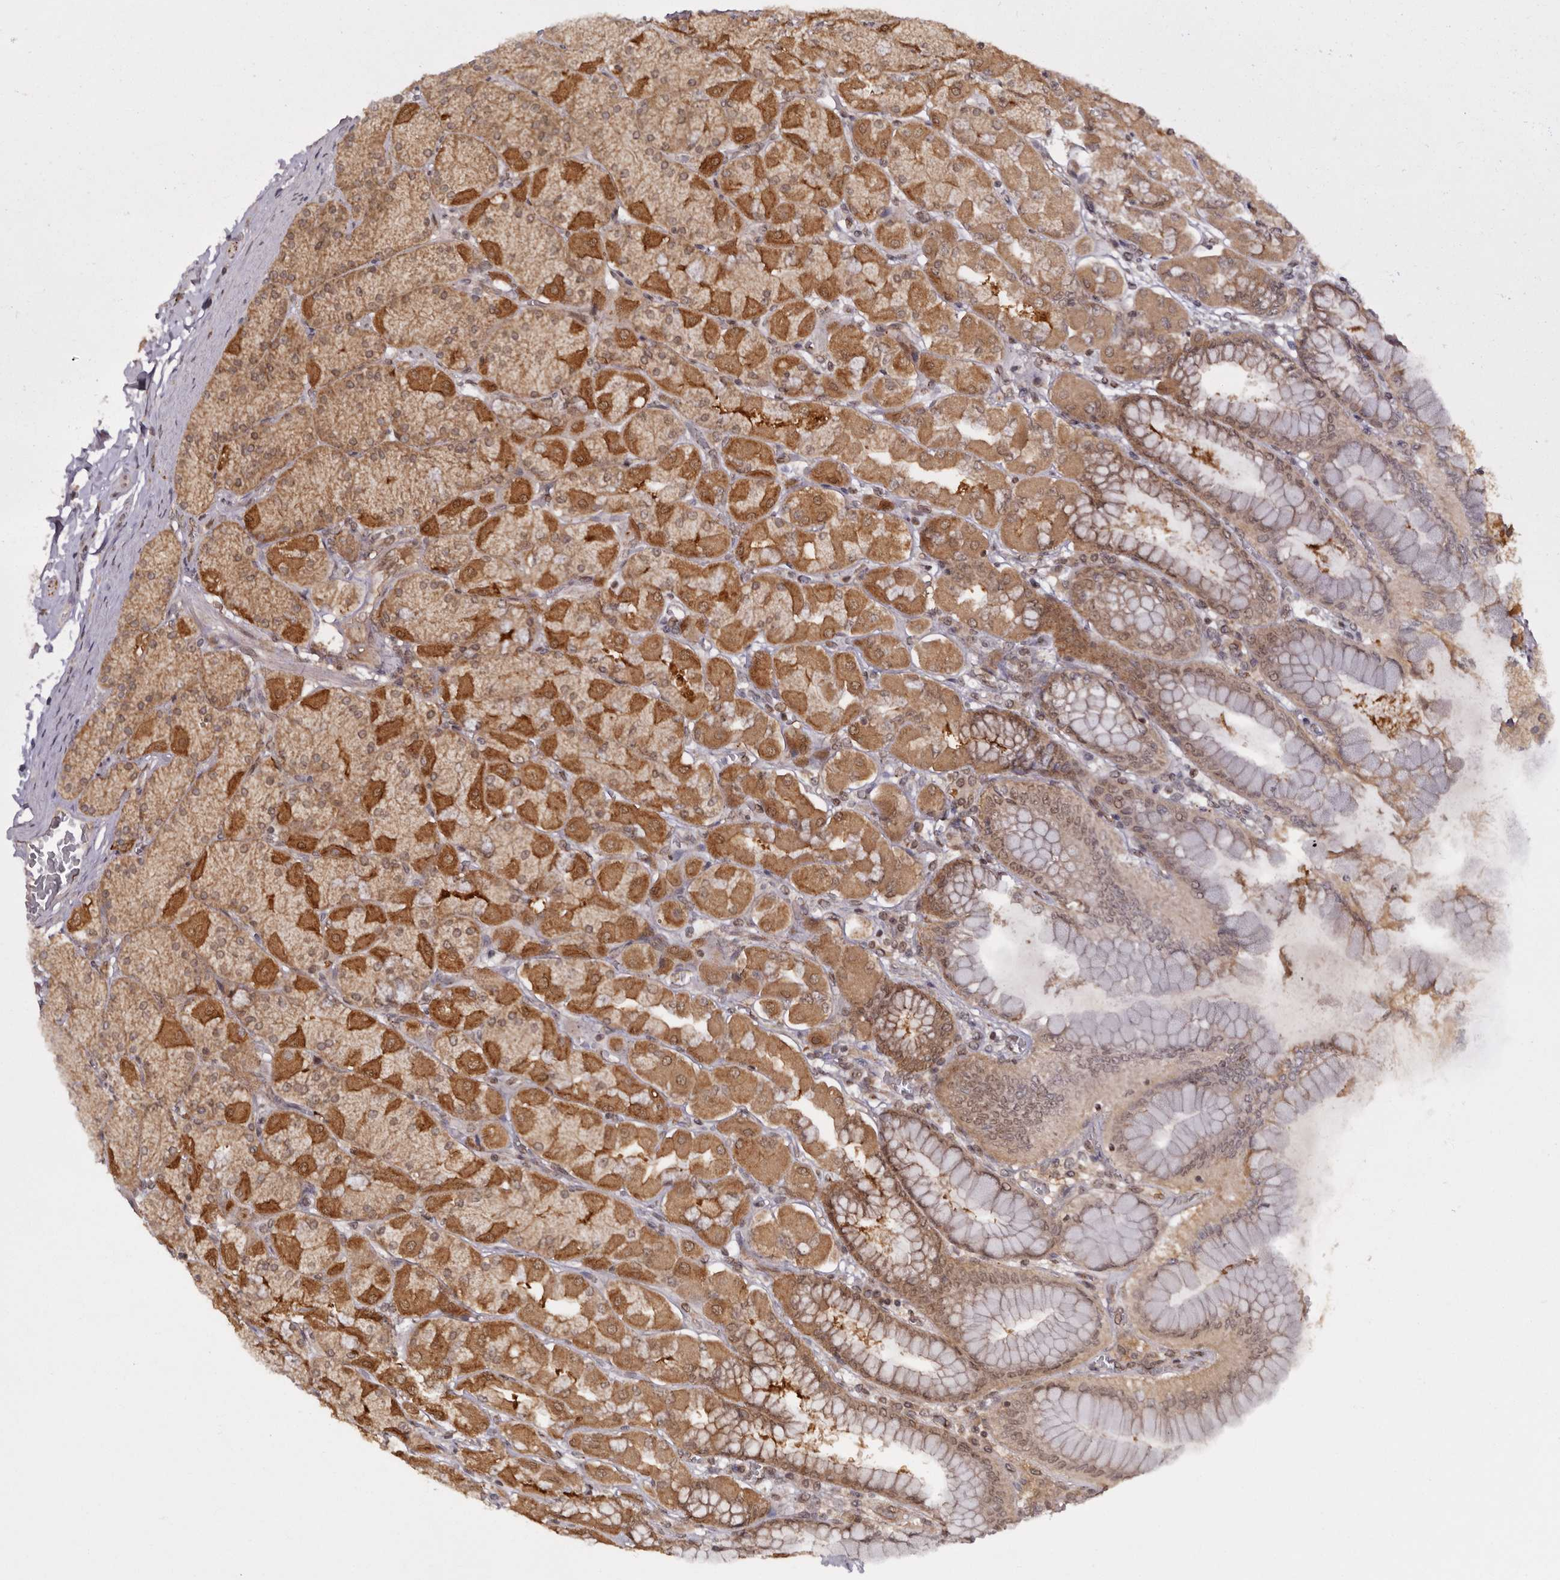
{"staining": {"intensity": "moderate", "quantity": ">75%", "location": "cytoplasmic/membranous,nuclear"}, "tissue": "stomach", "cell_type": "Glandular cells", "image_type": "normal", "snomed": [{"axis": "morphology", "description": "Normal tissue, NOS"}, {"axis": "topography", "description": "Stomach, upper"}], "caption": "A medium amount of moderate cytoplasmic/membranous,nuclear expression is appreciated in approximately >75% of glandular cells in benign stomach.", "gene": "TARS2", "patient": {"sex": "female", "age": 56}}